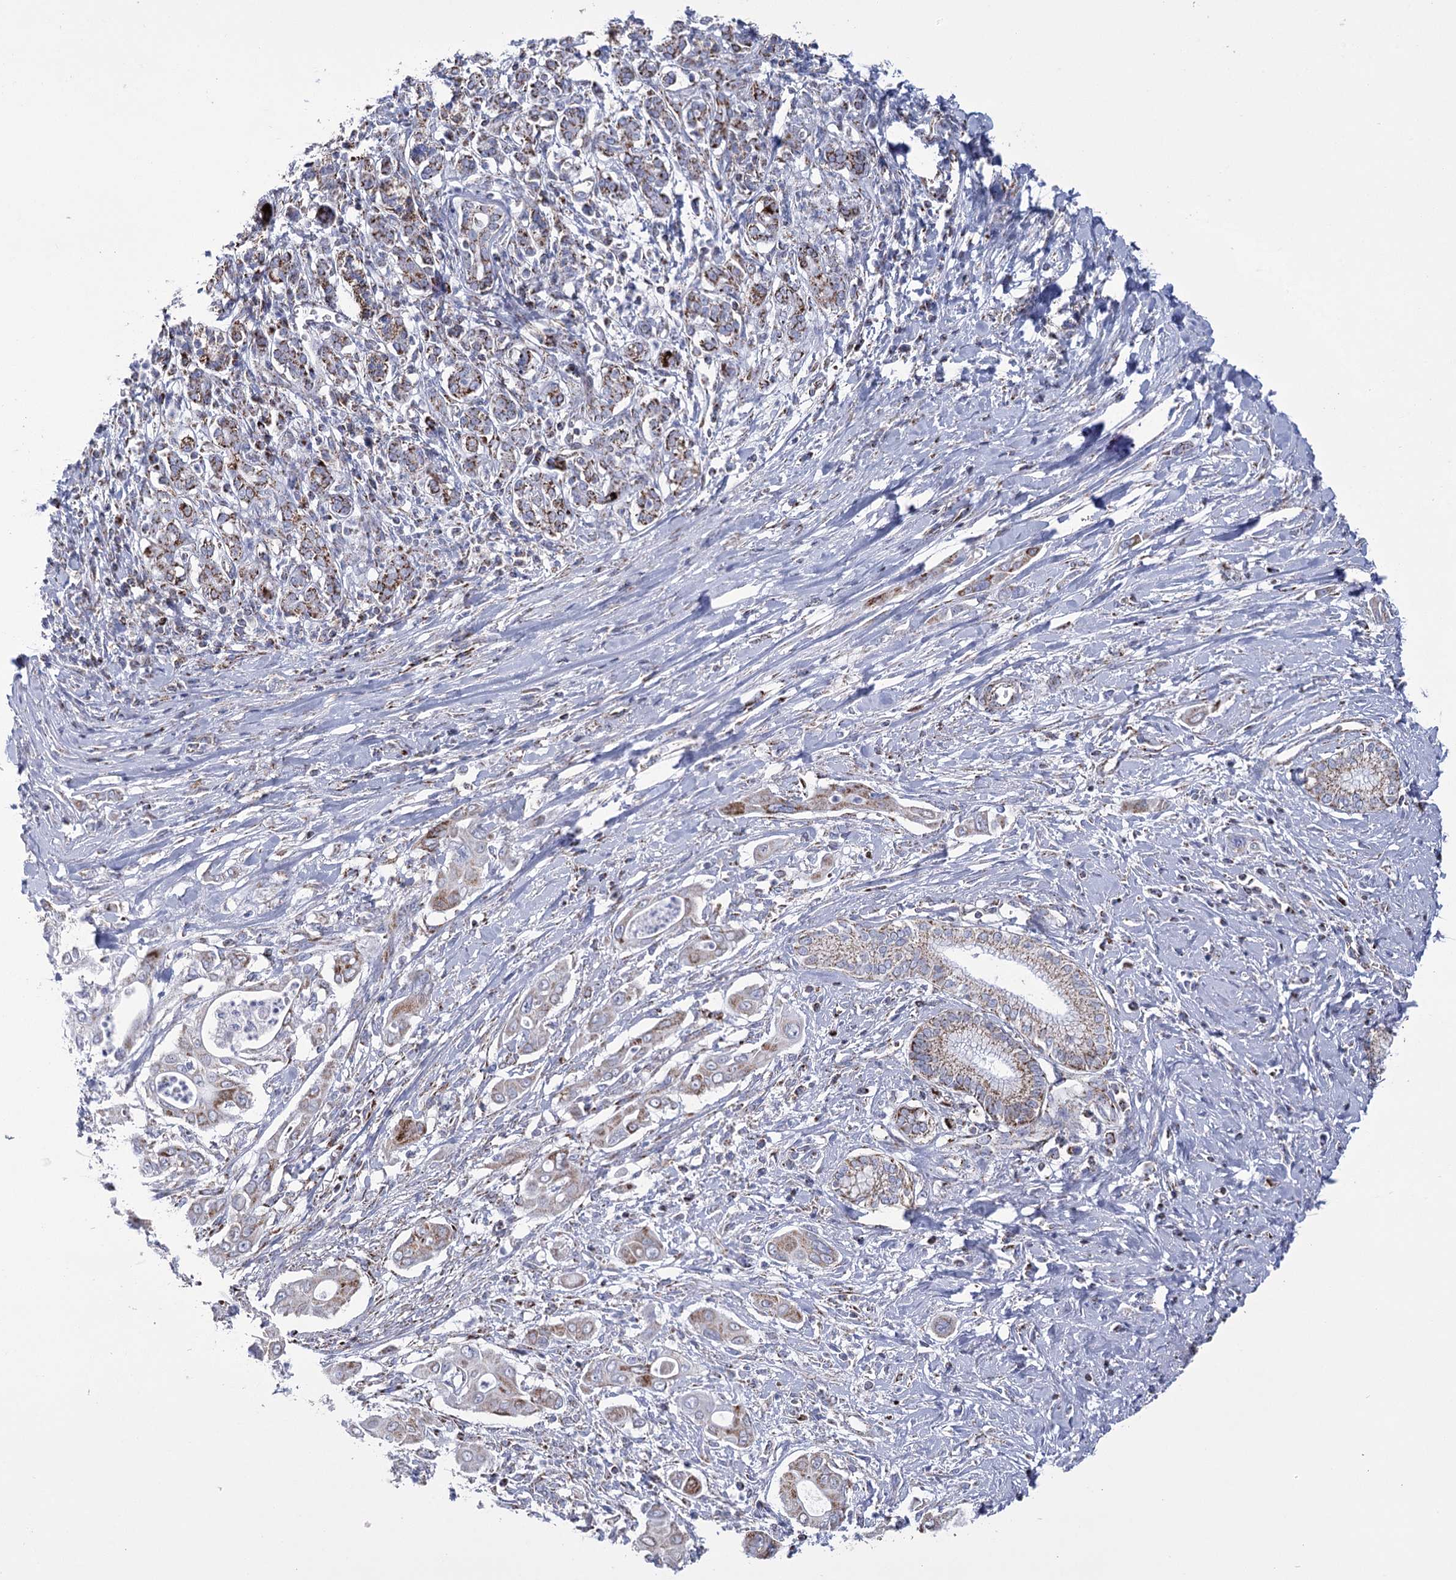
{"staining": {"intensity": "moderate", "quantity": "25%-75%", "location": "cytoplasmic/membranous"}, "tissue": "pancreatic cancer", "cell_type": "Tumor cells", "image_type": "cancer", "snomed": [{"axis": "morphology", "description": "Adenocarcinoma, NOS"}, {"axis": "topography", "description": "Pancreas"}], "caption": "Human adenocarcinoma (pancreatic) stained for a protein (brown) reveals moderate cytoplasmic/membranous positive positivity in approximately 25%-75% of tumor cells.", "gene": "PDHB", "patient": {"sex": "male", "age": 58}}